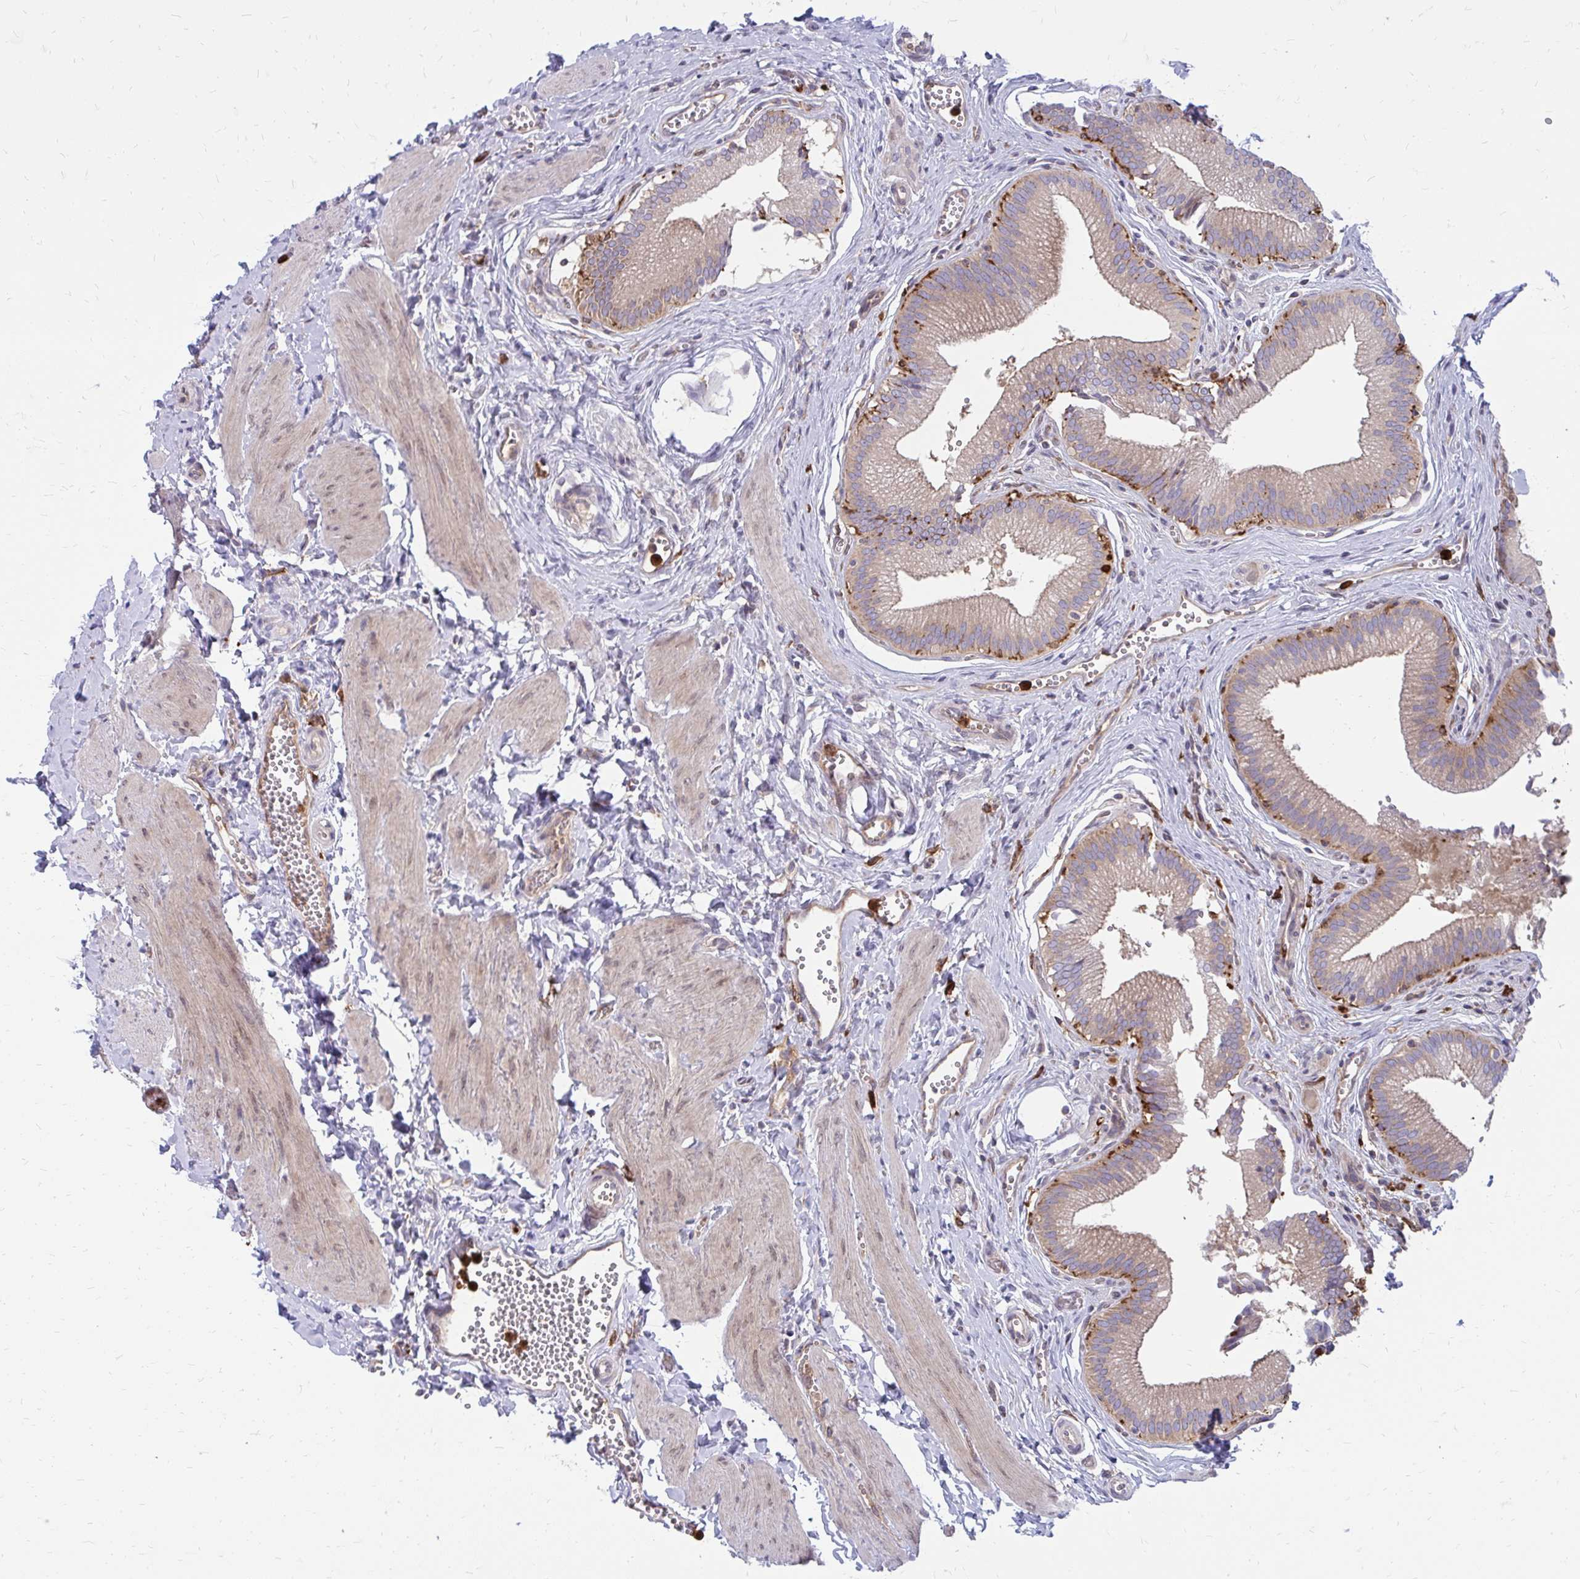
{"staining": {"intensity": "weak", "quantity": ">75%", "location": "cytoplasmic/membranous"}, "tissue": "gallbladder", "cell_type": "Glandular cells", "image_type": "normal", "snomed": [{"axis": "morphology", "description": "Normal tissue, NOS"}, {"axis": "topography", "description": "Gallbladder"}], "caption": "Immunohistochemical staining of normal human gallbladder displays >75% levels of weak cytoplasmic/membranous protein expression in approximately >75% of glandular cells.", "gene": "ASAP1", "patient": {"sex": "male", "age": 17}}